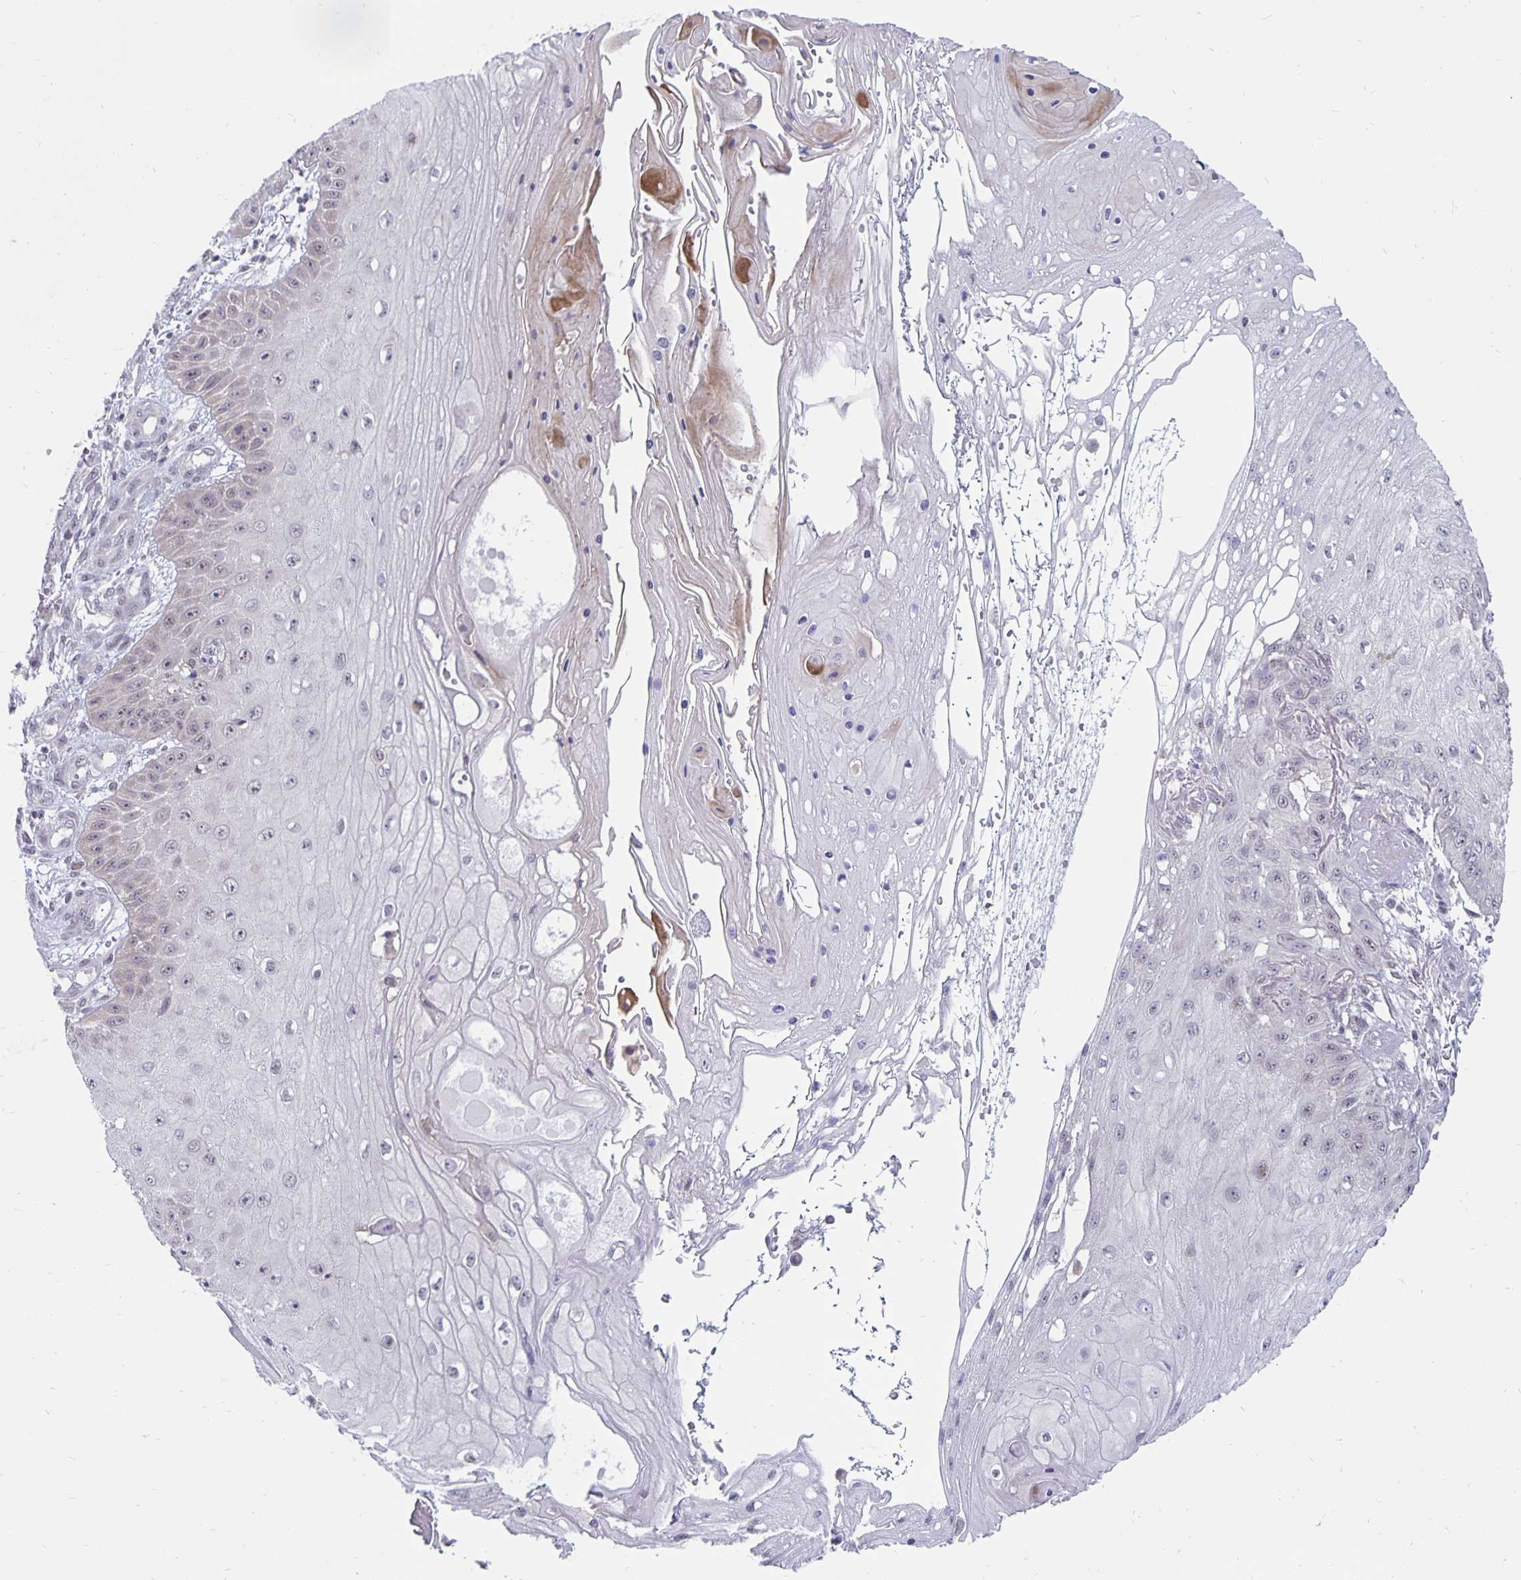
{"staining": {"intensity": "weak", "quantity": "<25%", "location": "nuclear"}, "tissue": "skin cancer", "cell_type": "Tumor cells", "image_type": "cancer", "snomed": [{"axis": "morphology", "description": "Squamous cell carcinoma, NOS"}, {"axis": "topography", "description": "Skin"}], "caption": "The IHC image has no significant staining in tumor cells of squamous cell carcinoma (skin) tissue.", "gene": "EXOC6B", "patient": {"sex": "male", "age": 70}}